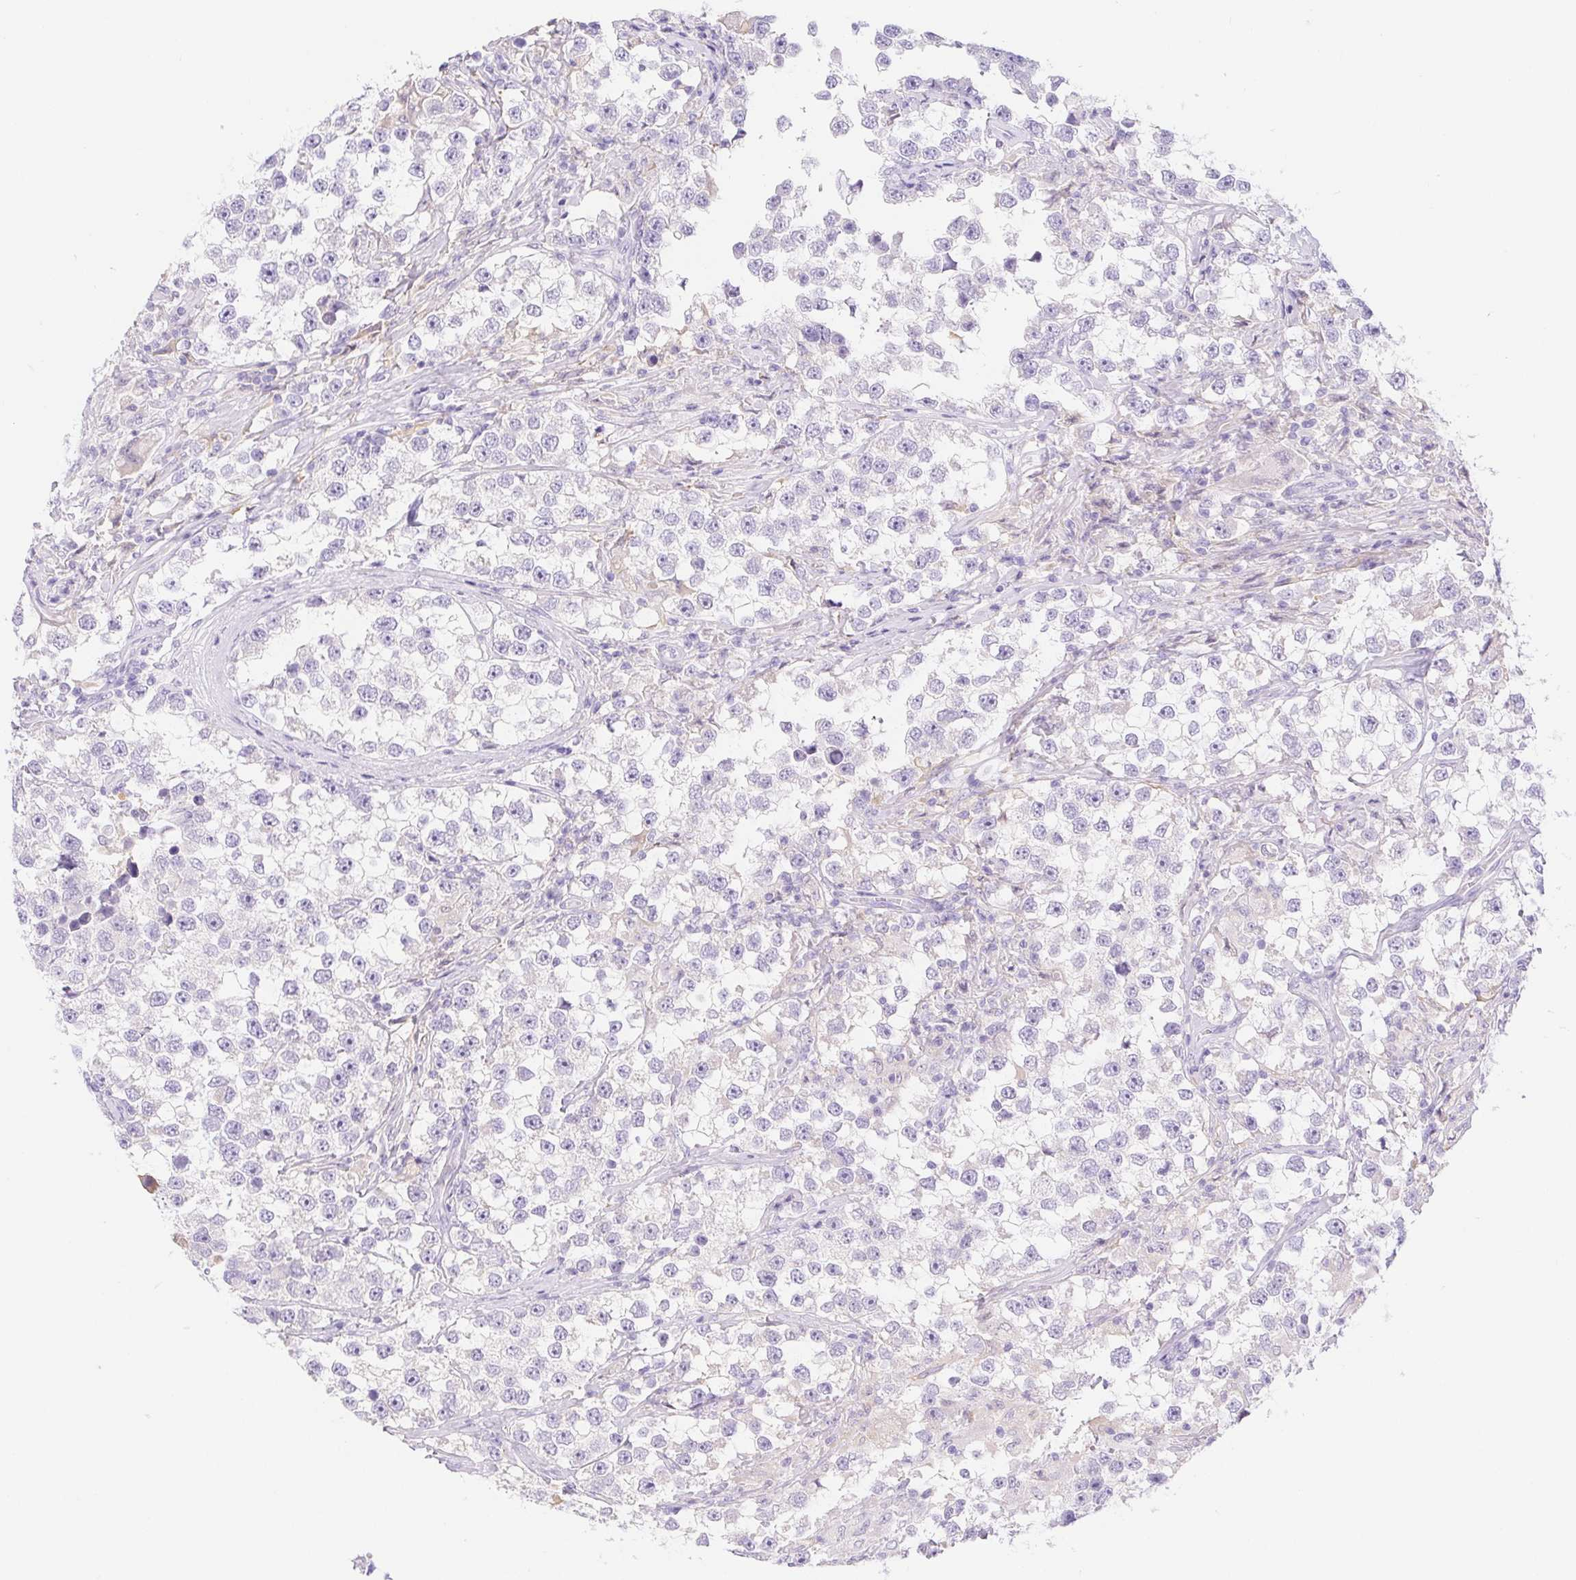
{"staining": {"intensity": "negative", "quantity": "none", "location": "none"}, "tissue": "testis cancer", "cell_type": "Tumor cells", "image_type": "cancer", "snomed": [{"axis": "morphology", "description": "Seminoma, NOS"}, {"axis": "topography", "description": "Testis"}], "caption": "IHC of human testis seminoma demonstrates no positivity in tumor cells. Nuclei are stained in blue.", "gene": "DYNC2LI1", "patient": {"sex": "male", "age": 46}}